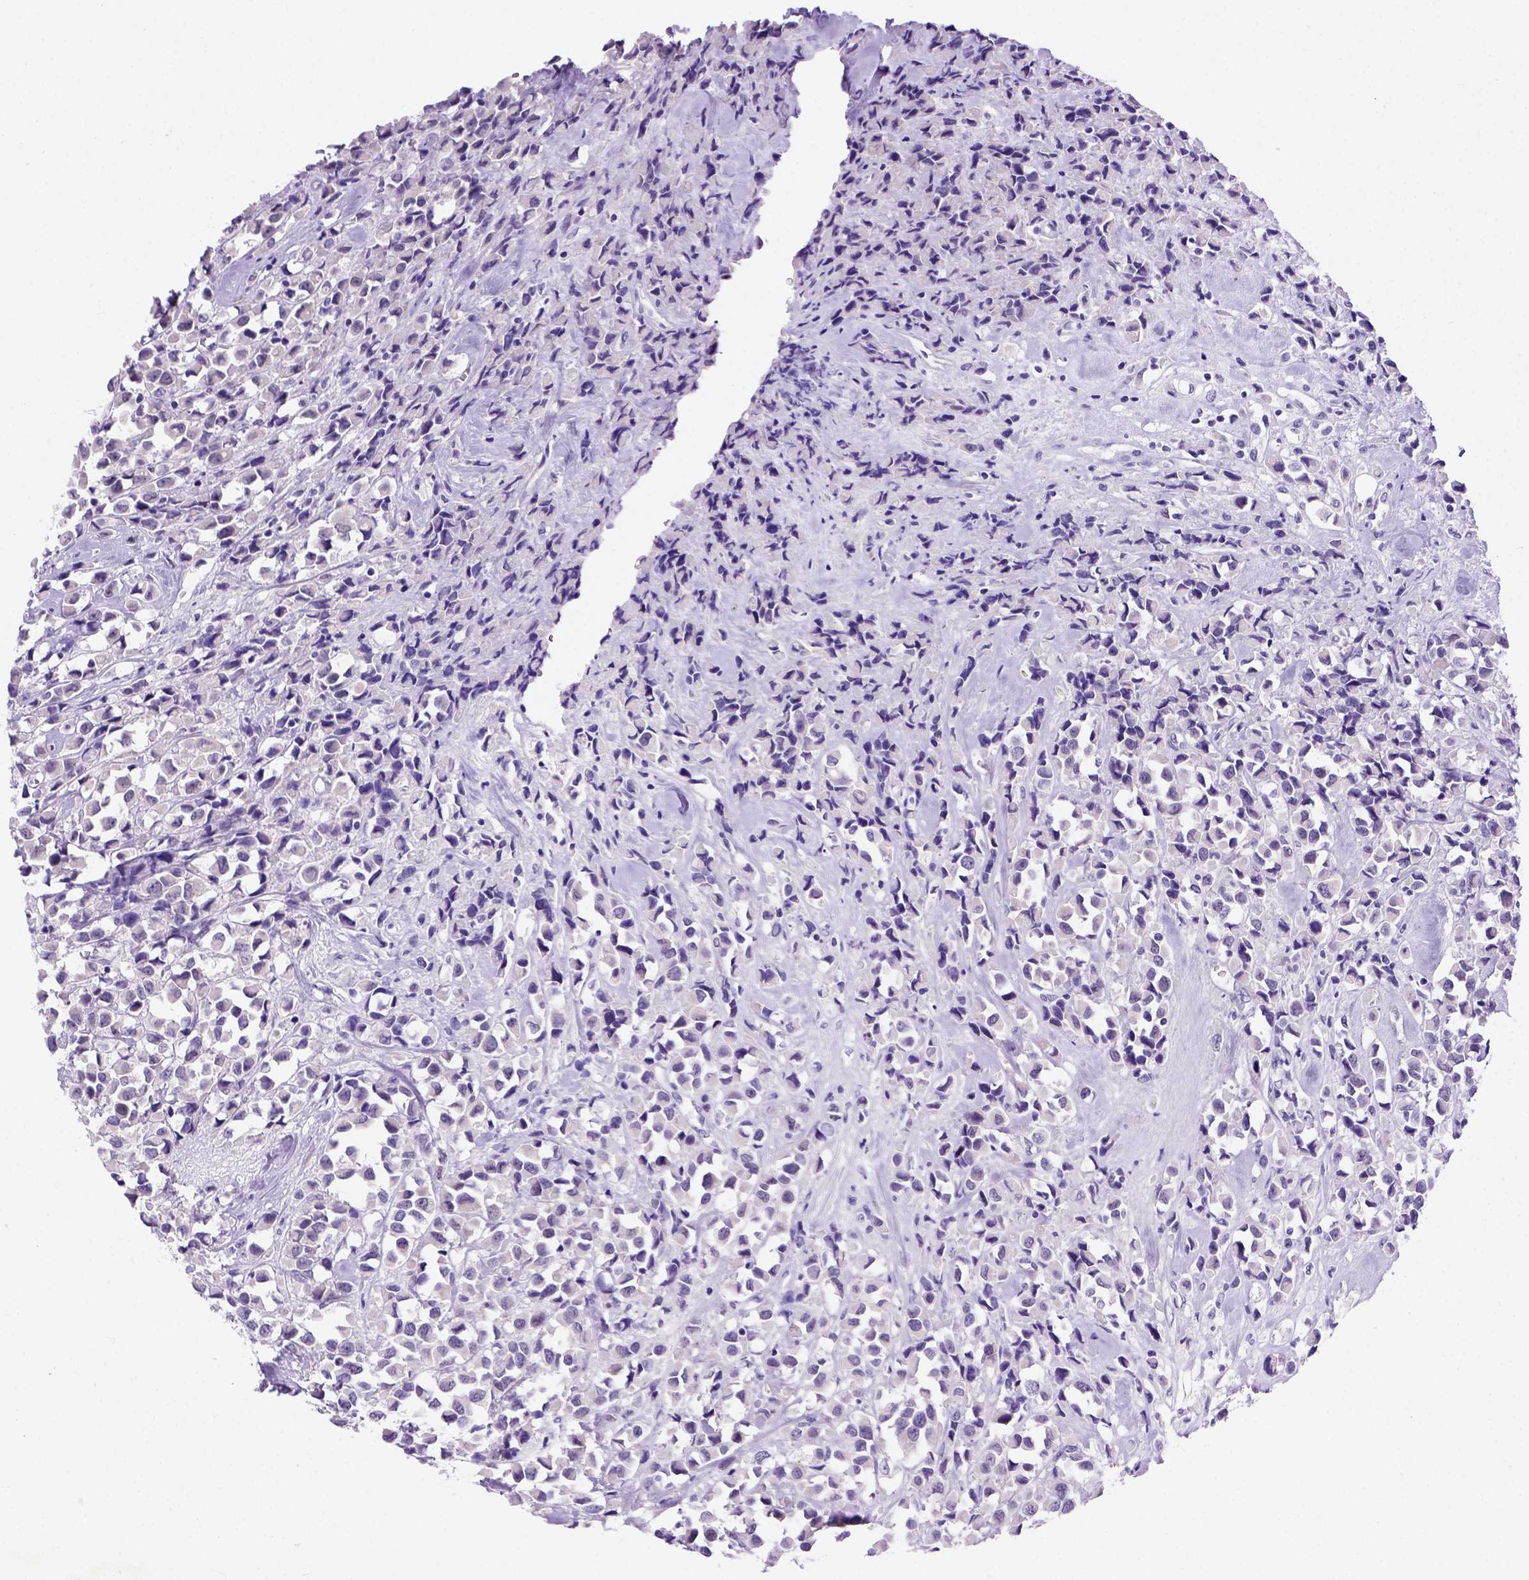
{"staining": {"intensity": "negative", "quantity": "none", "location": "none"}, "tissue": "breast cancer", "cell_type": "Tumor cells", "image_type": "cancer", "snomed": [{"axis": "morphology", "description": "Duct carcinoma"}, {"axis": "topography", "description": "Breast"}], "caption": "High power microscopy image of an immunohistochemistry photomicrograph of breast cancer (intraductal carcinoma), revealing no significant staining in tumor cells. (Immunohistochemistry, brightfield microscopy, high magnification).", "gene": "FAM81B", "patient": {"sex": "female", "age": 61}}